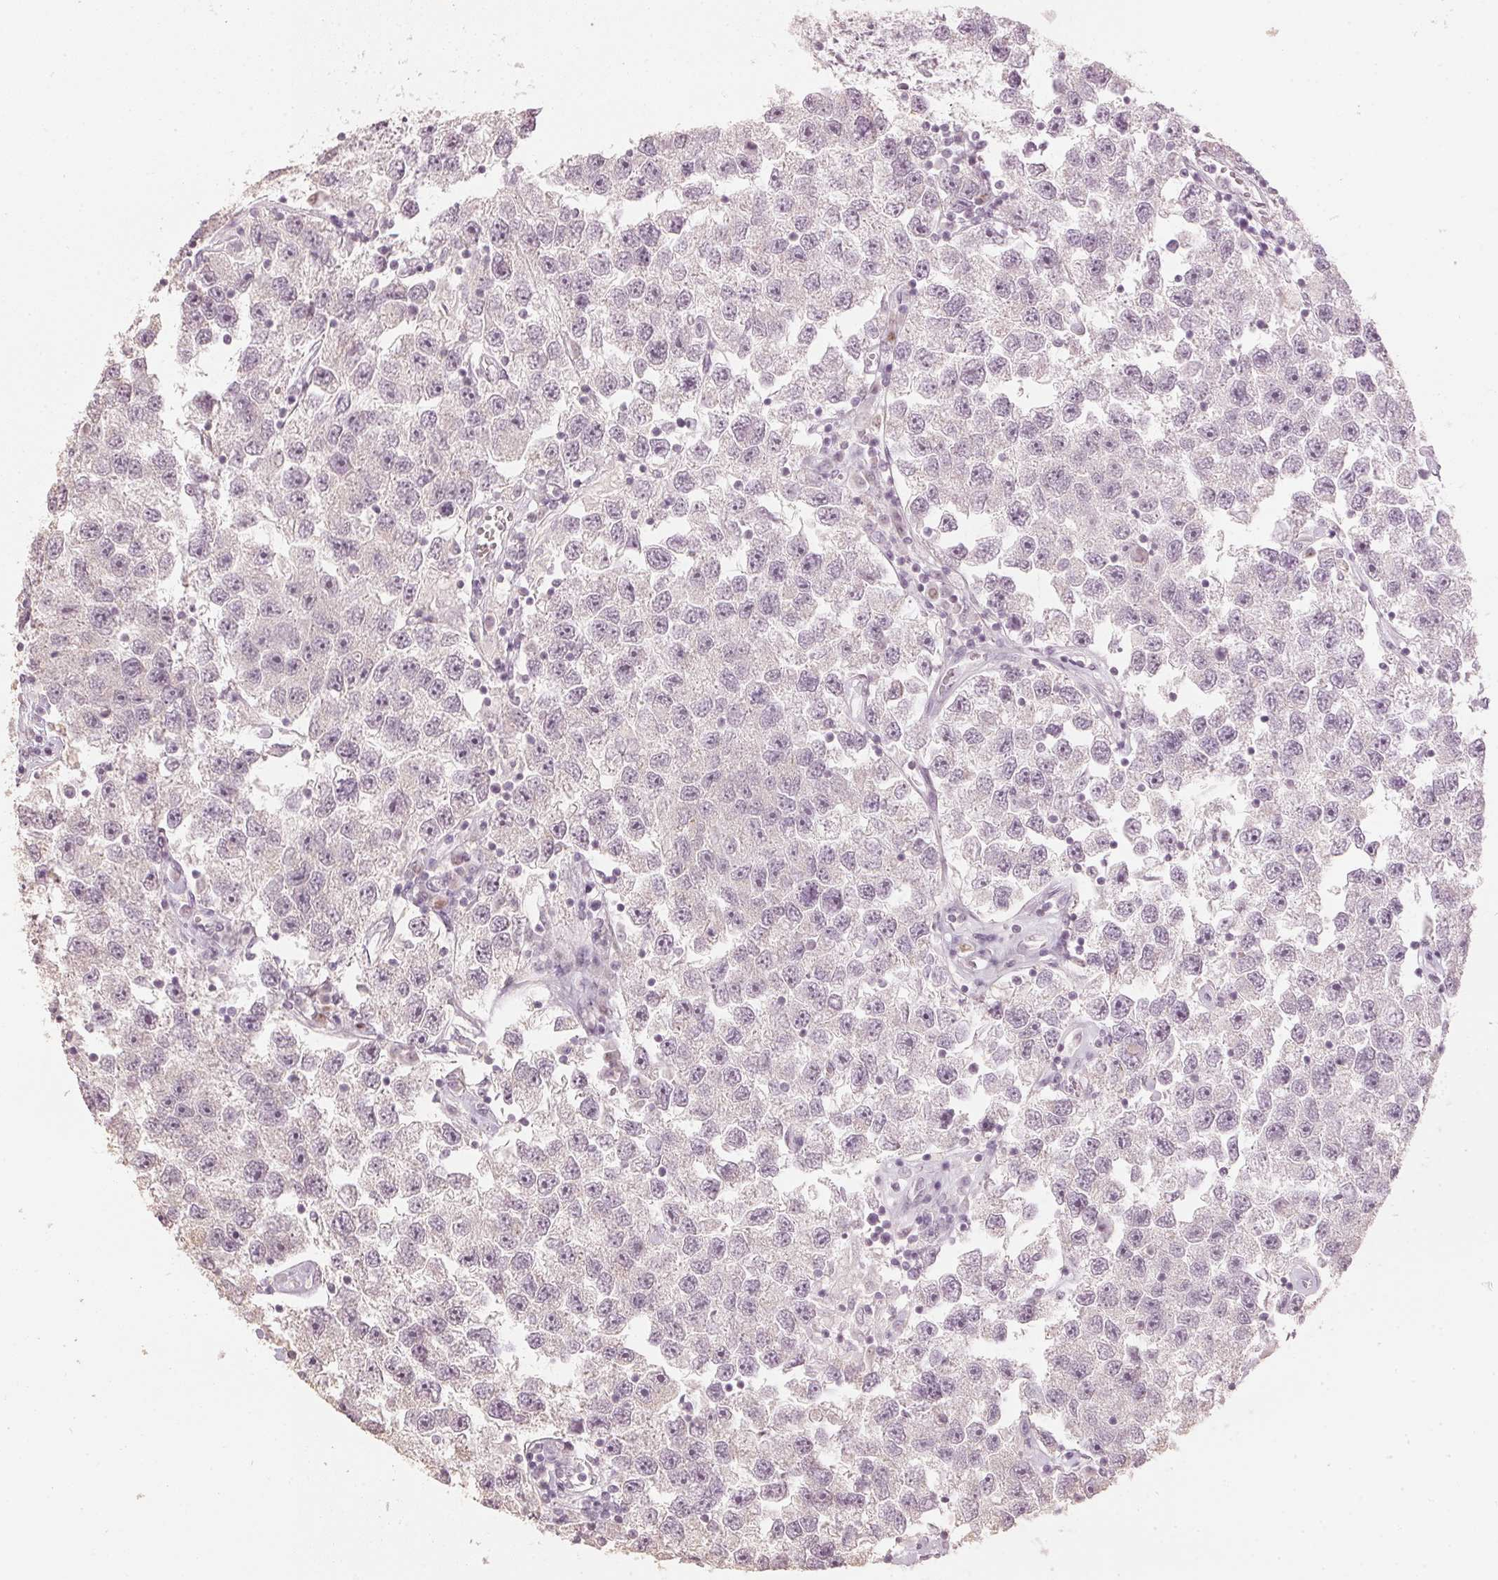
{"staining": {"intensity": "negative", "quantity": "none", "location": "none"}, "tissue": "testis cancer", "cell_type": "Tumor cells", "image_type": "cancer", "snomed": [{"axis": "morphology", "description": "Seminoma, NOS"}, {"axis": "topography", "description": "Testis"}], "caption": "IHC micrograph of seminoma (testis) stained for a protein (brown), which displays no expression in tumor cells. (Stains: DAB immunohistochemistry with hematoxylin counter stain, Microscopy: brightfield microscopy at high magnification).", "gene": "SLC39A3", "patient": {"sex": "male", "age": 26}}